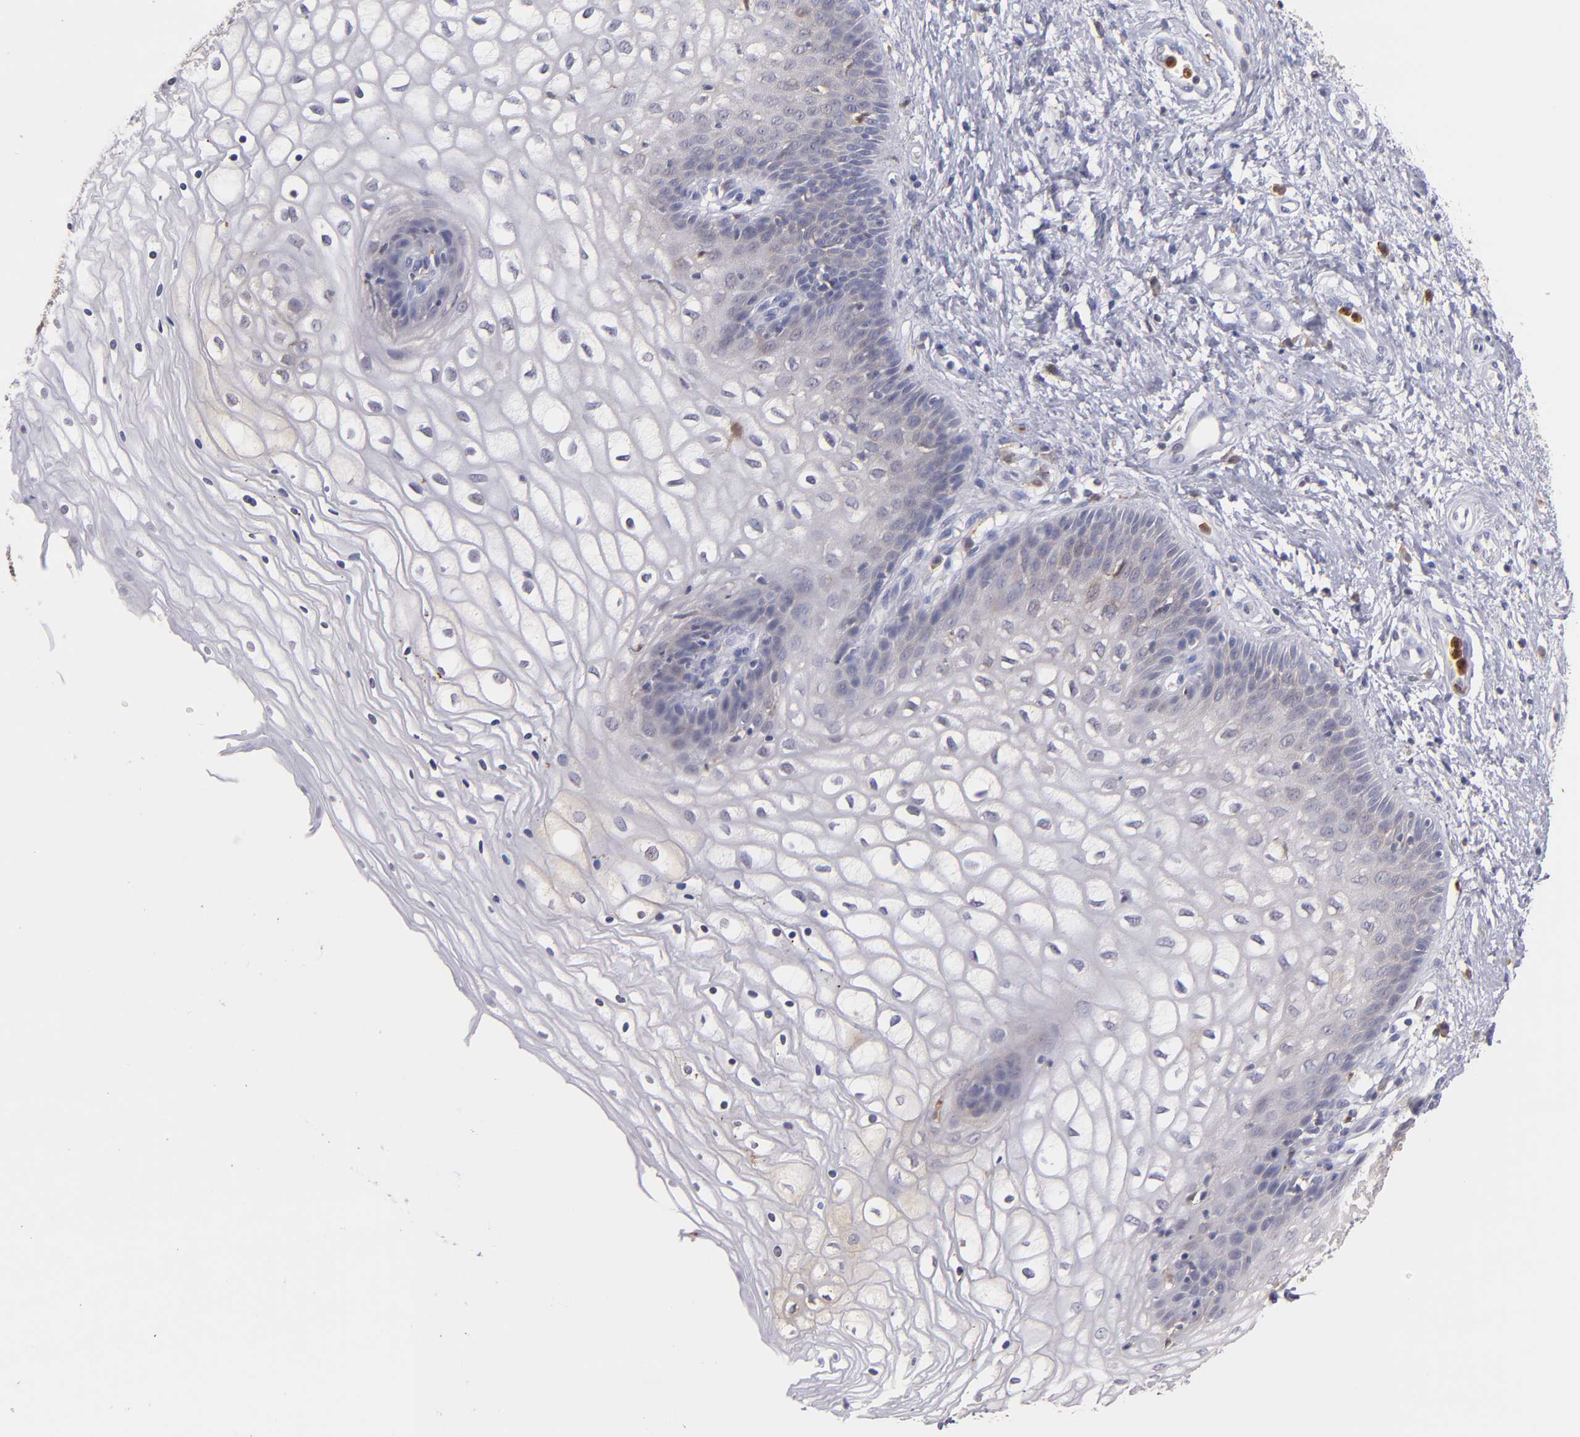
{"staining": {"intensity": "weak", "quantity": "<25%", "location": "cytoplasmic/membranous"}, "tissue": "vagina", "cell_type": "Squamous epithelial cells", "image_type": "normal", "snomed": [{"axis": "morphology", "description": "Normal tissue, NOS"}, {"axis": "topography", "description": "Vagina"}], "caption": "This is a image of immunohistochemistry staining of benign vagina, which shows no expression in squamous epithelial cells. (DAB immunohistochemistry (IHC), high magnification).", "gene": "PRKCD", "patient": {"sex": "female", "age": 34}}